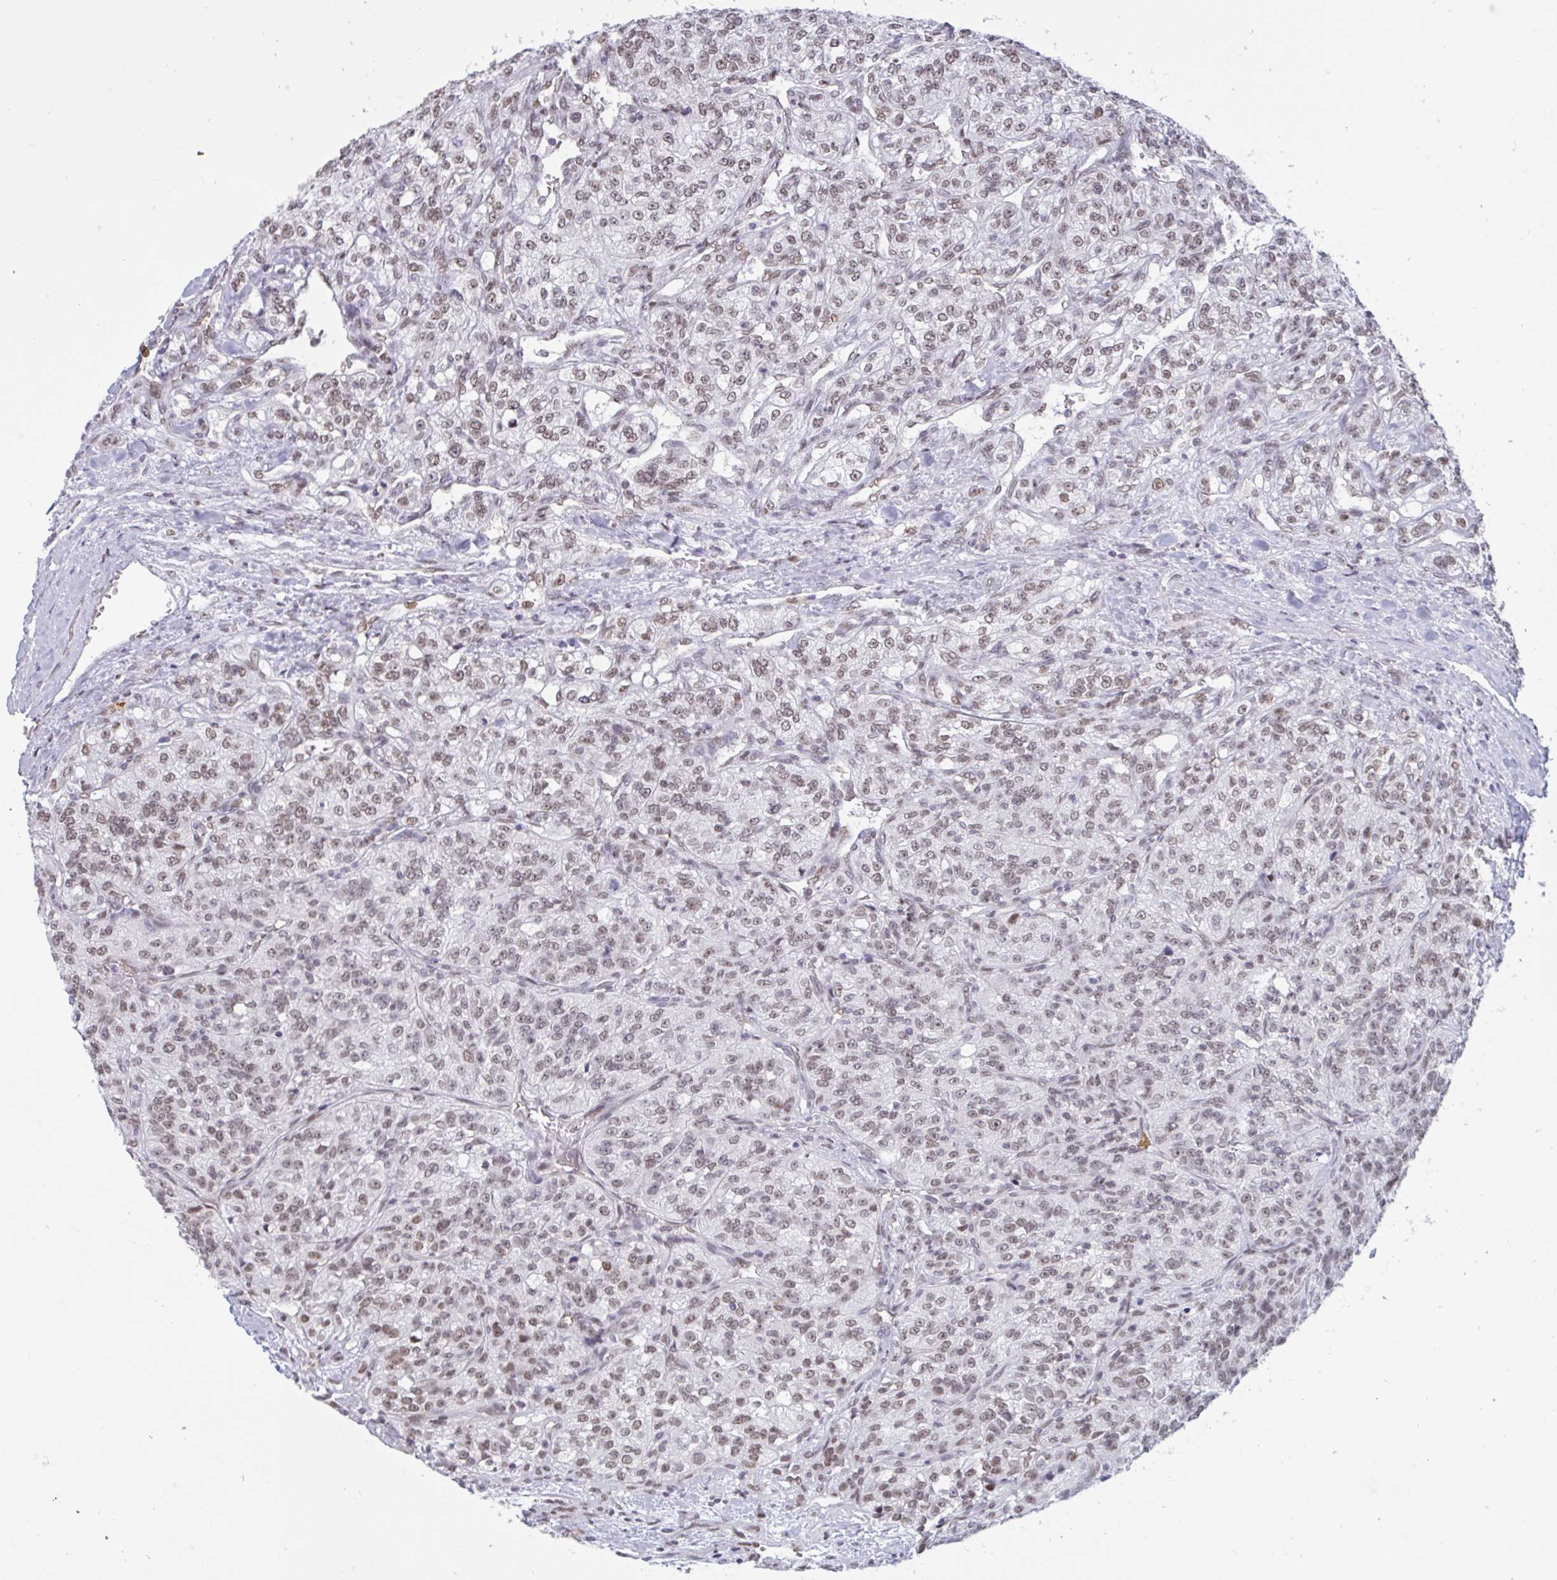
{"staining": {"intensity": "moderate", "quantity": ">75%", "location": "nuclear"}, "tissue": "renal cancer", "cell_type": "Tumor cells", "image_type": "cancer", "snomed": [{"axis": "morphology", "description": "Adenocarcinoma, NOS"}, {"axis": "topography", "description": "Kidney"}], "caption": "Moderate nuclear staining for a protein is identified in approximately >75% of tumor cells of adenocarcinoma (renal) using immunohistochemistry.", "gene": "CBFA2T2", "patient": {"sex": "female", "age": 63}}